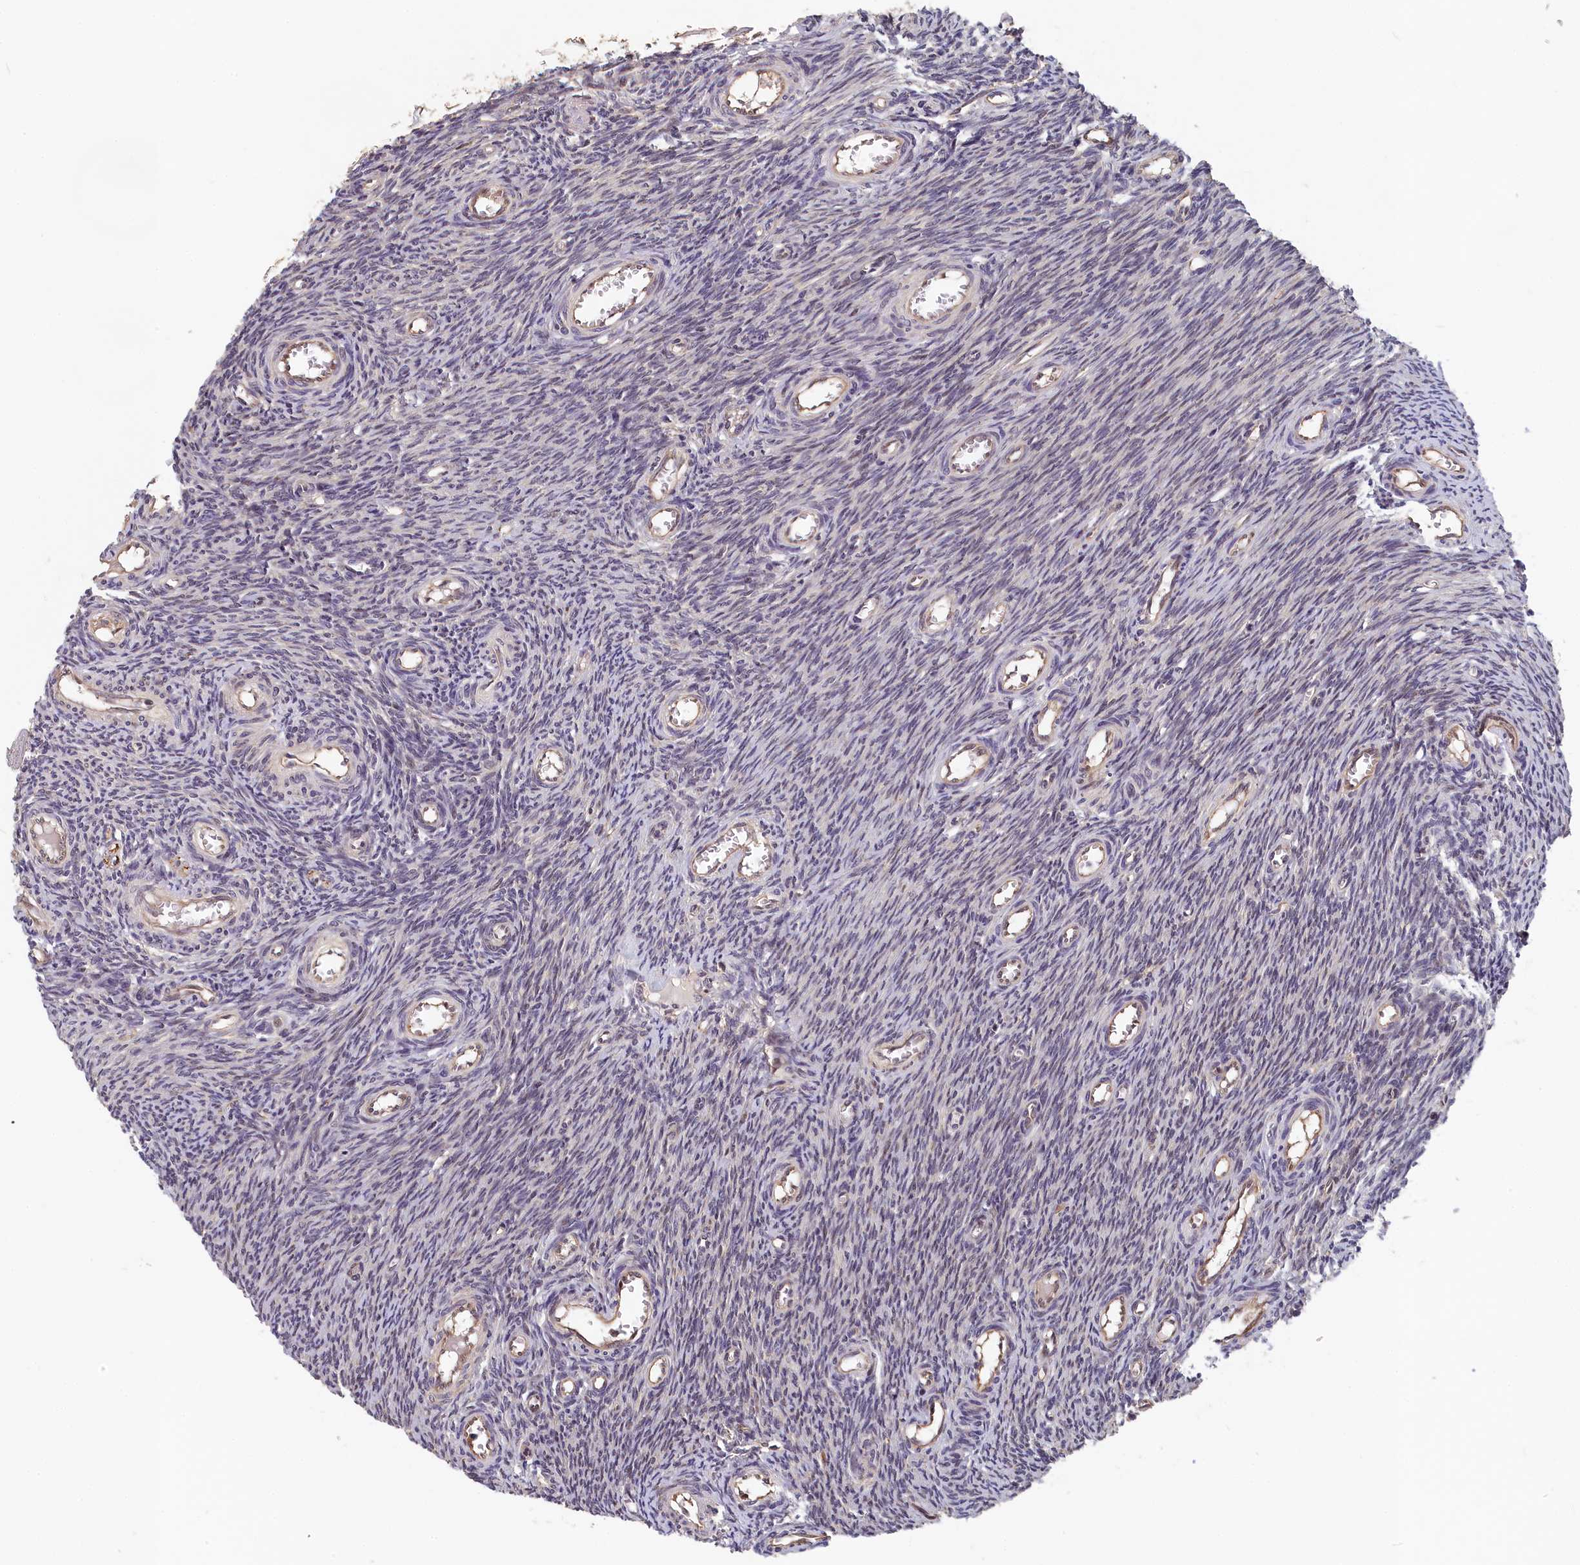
{"staining": {"intensity": "weak", "quantity": "25%-75%", "location": "cytoplasmic/membranous,nuclear"}, "tissue": "ovary", "cell_type": "Follicle cells", "image_type": "normal", "snomed": [{"axis": "morphology", "description": "Normal tissue, NOS"}, {"axis": "topography", "description": "Ovary"}], "caption": "Protein analysis of benign ovary reveals weak cytoplasmic/membranous,nuclear expression in approximately 25%-75% of follicle cells. The staining is performed using DAB brown chromogen to label protein expression. The nuclei are counter-stained blue using hematoxylin.", "gene": "TMEM116", "patient": {"sex": "female", "age": 44}}